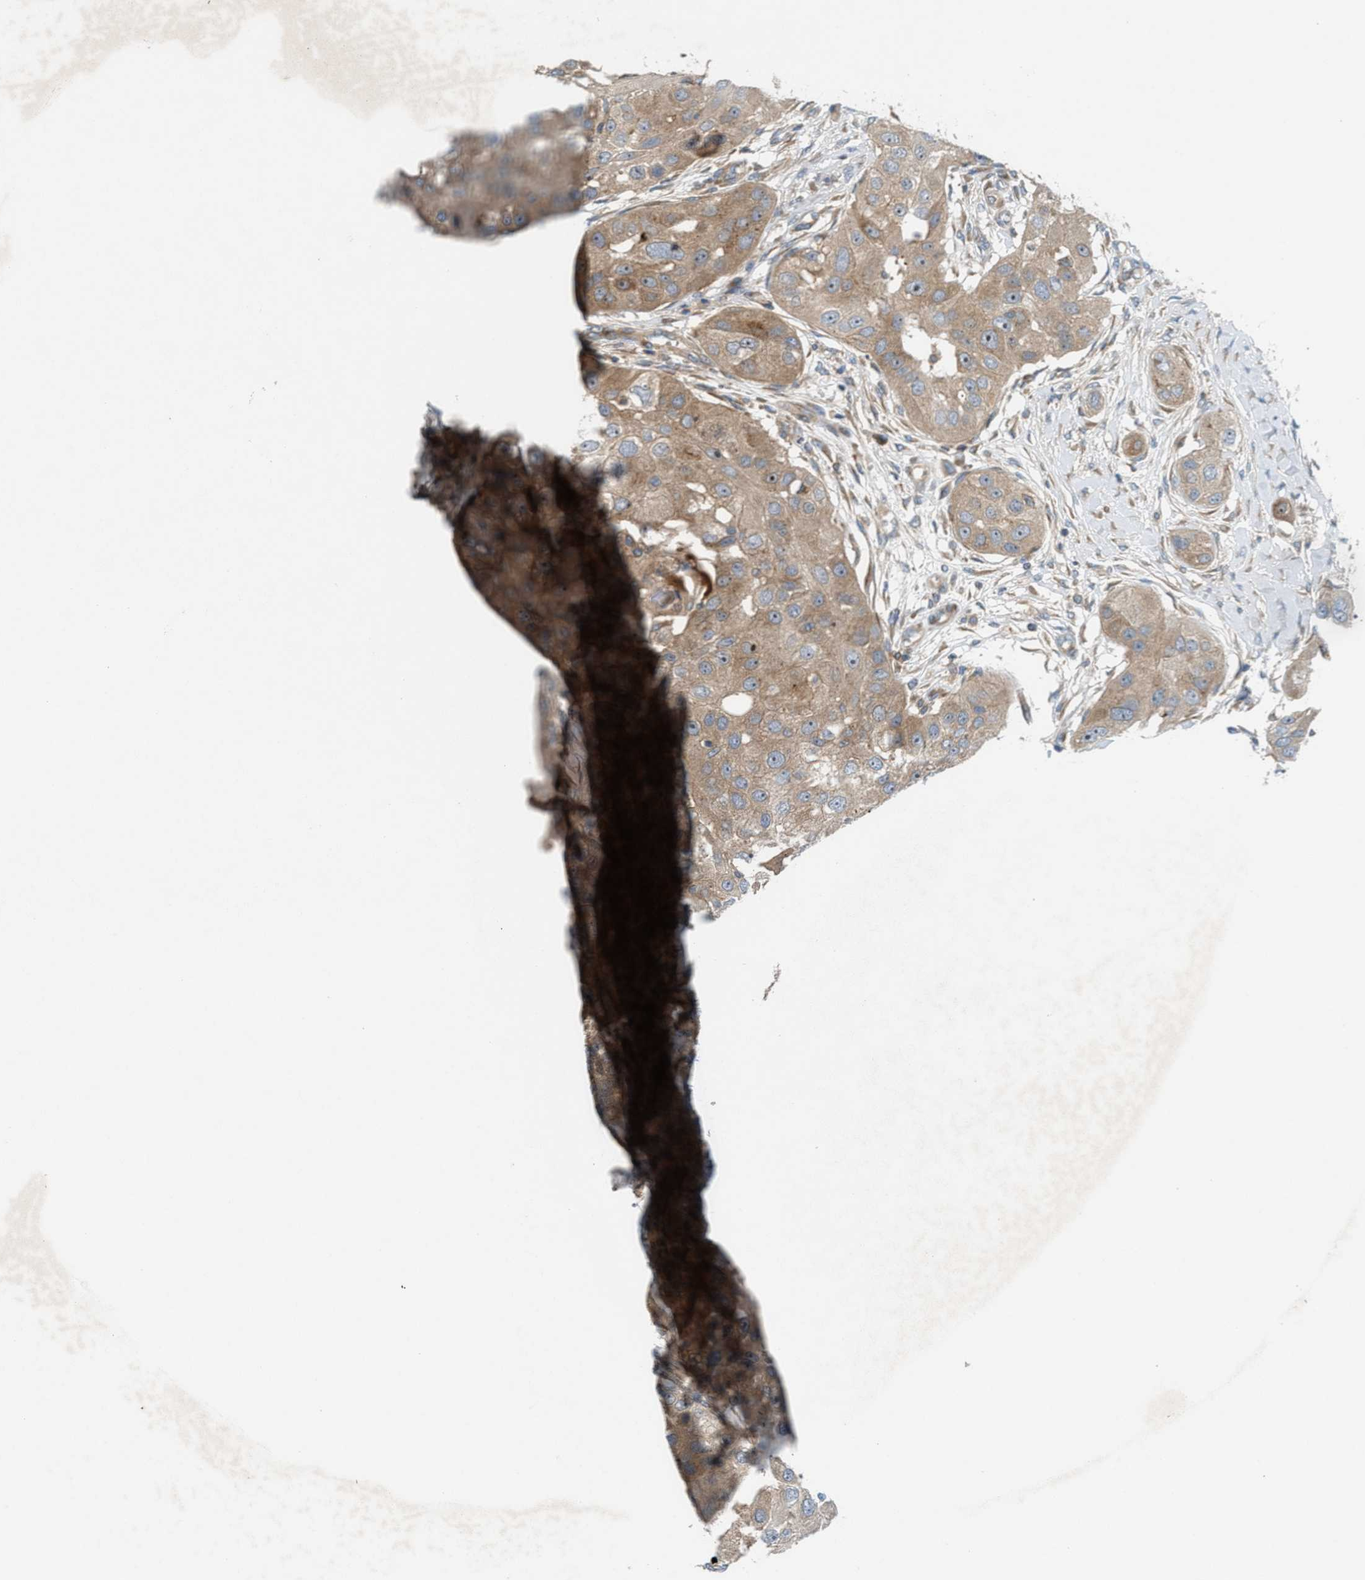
{"staining": {"intensity": "moderate", "quantity": ">75%", "location": "cytoplasmic/membranous,nuclear"}, "tissue": "head and neck cancer", "cell_type": "Tumor cells", "image_type": "cancer", "snomed": [{"axis": "morphology", "description": "Normal tissue, NOS"}, {"axis": "morphology", "description": "Squamous cell carcinoma, NOS"}, {"axis": "topography", "description": "Skeletal muscle"}, {"axis": "topography", "description": "Head-Neck"}], "caption": "Immunohistochemistry (IHC) (DAB (3,3'-diaminobenzidine)) staining of head and neck squamous cell carcinoma demonstrates moderate cytoplasmic/membranous and nuclear protein staining in about >75% of tumor cells.", "gene": "CYB5D1", "patient": {"sex": "male", "age": 51}}